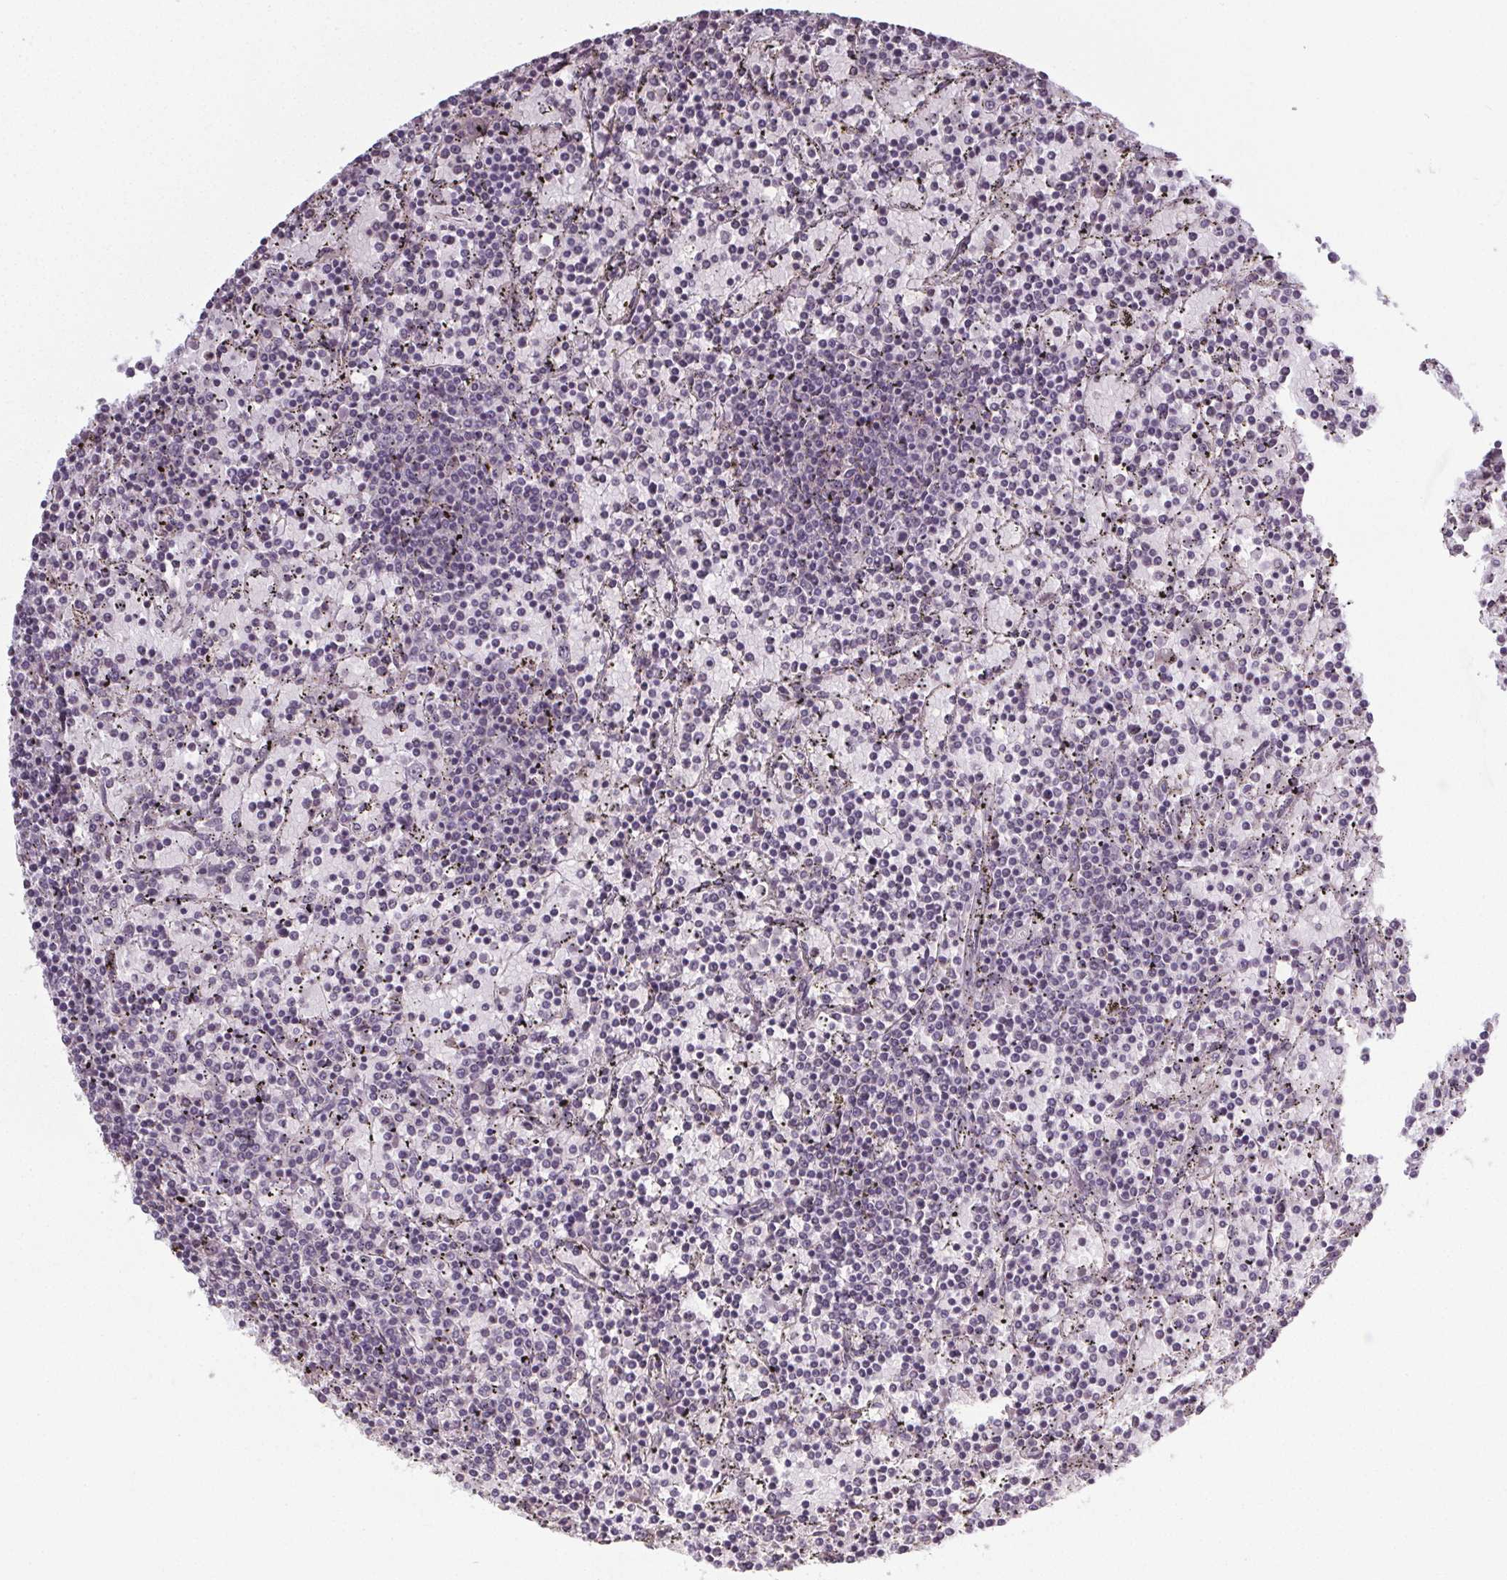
{"staining": {"intensity": "negative", "quantity": "none", "location": "none"}, "tissue": "lymphoma", "cell_type": "Tumor cells", "image_type": "cancer", "snomed": [{"axis": "morphology", "description": "Malignant lymphoma, non-Hodgkin's type, Low grade"}, {"axis": "topography", "description": "Spleen"}], "caption": "High power microscopy micrograph of an immunohistochemistry (IHC) image of lymphoma, revealing no significant positivity in tumor cells.", "gene": "SLC26A2", "patient": {"sex": "female", "age": 77}}